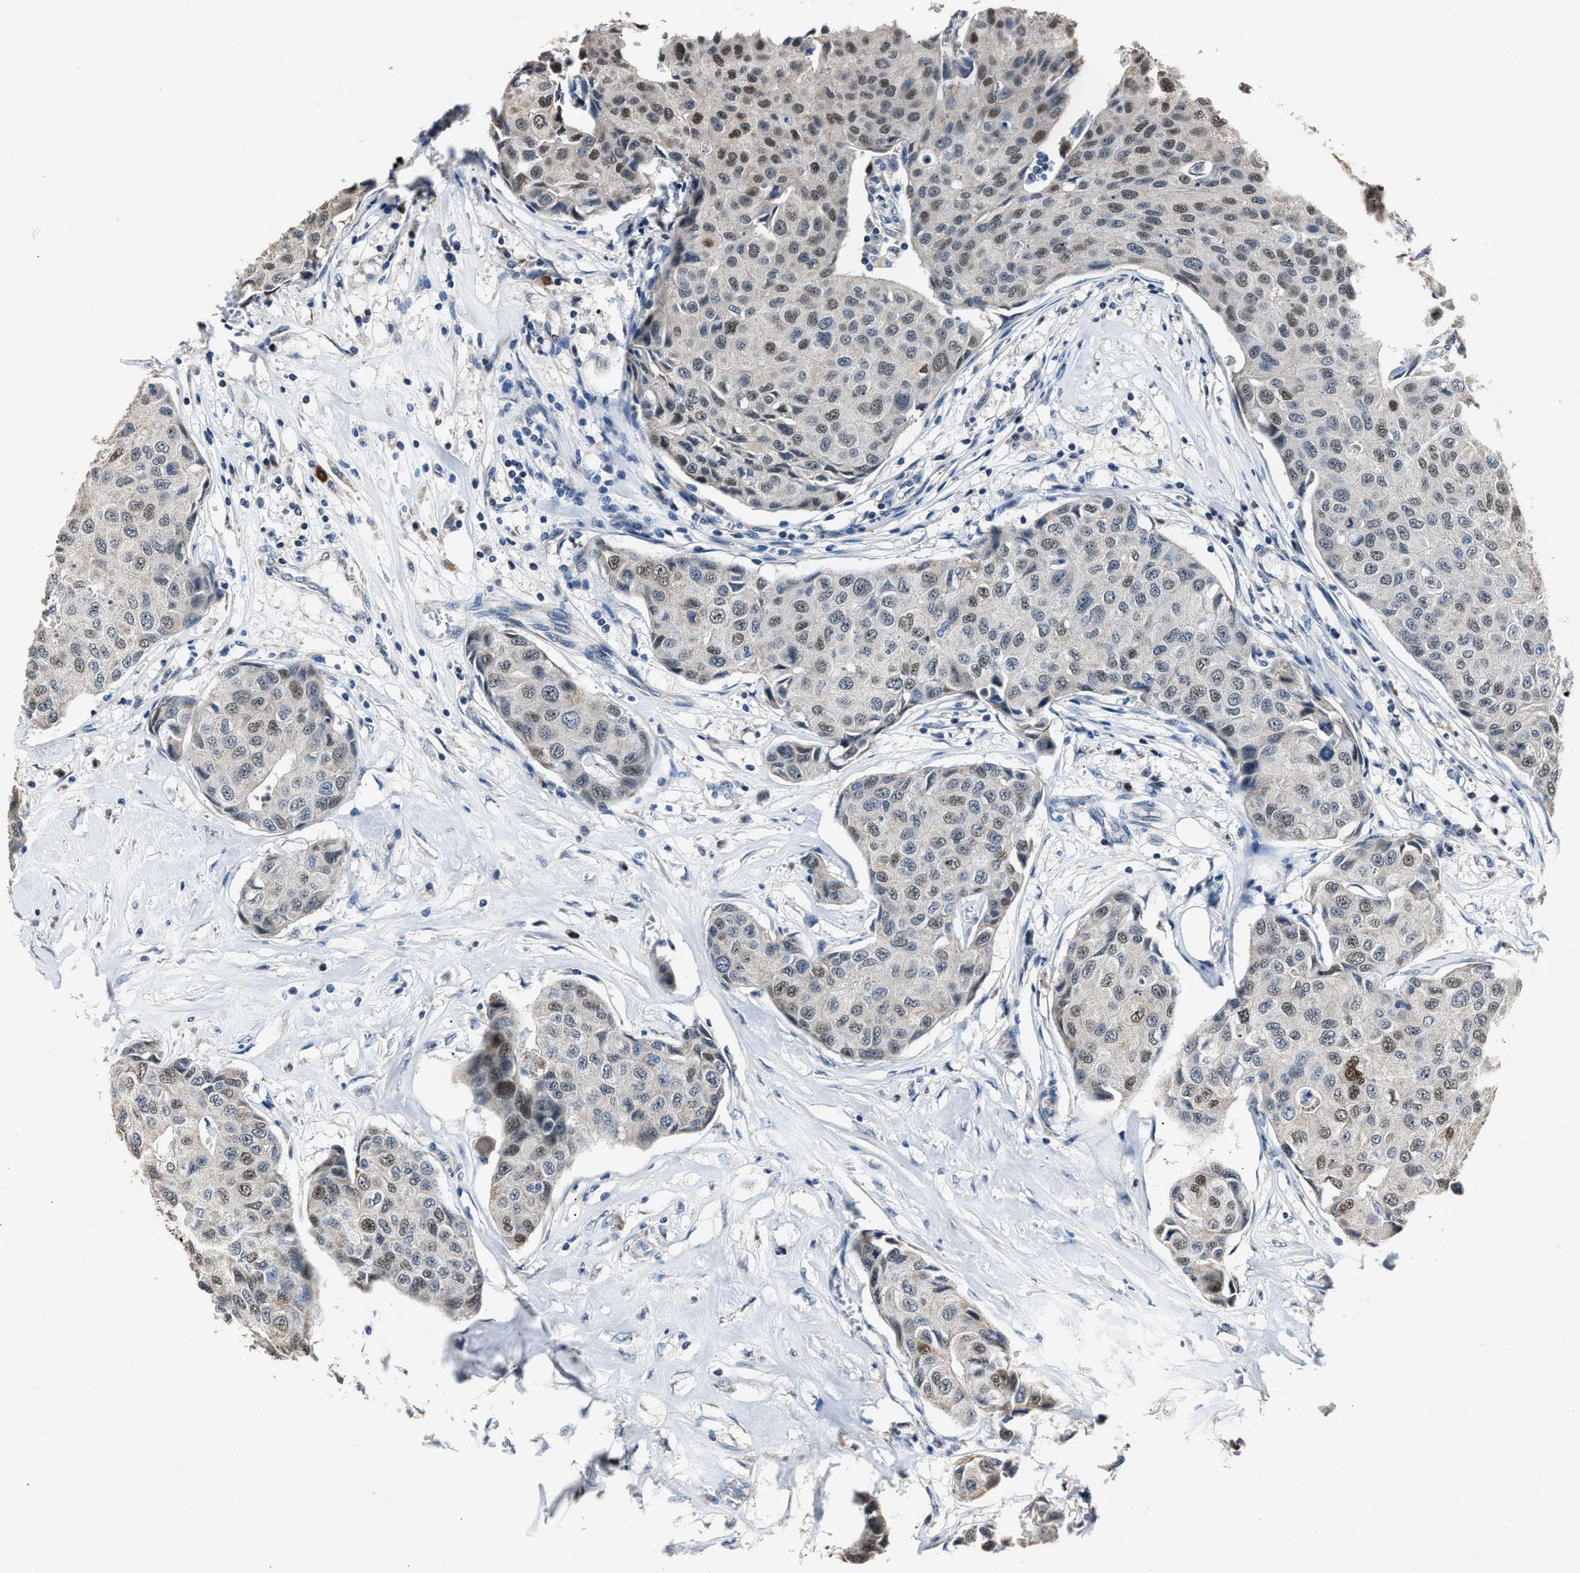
{"staining": {"intensity": "weak", "quantity": "25%-75%", "location": "nuclear"}, "tissue": "breast cancer", "cell_type": "Tumor cells", "image_type": "cancer", "snomed": [{"axis": "morphology", "description": "Duct carcinoma"}, {"axis": "topography", "description": "Breast"}], "caption": "Human invasive ductal carcinoma (breast) stained with a protein marker displays weak staining in tumor cells.", "gene": "NSUN5", "patient": {"sex": "female", "age": 80}}